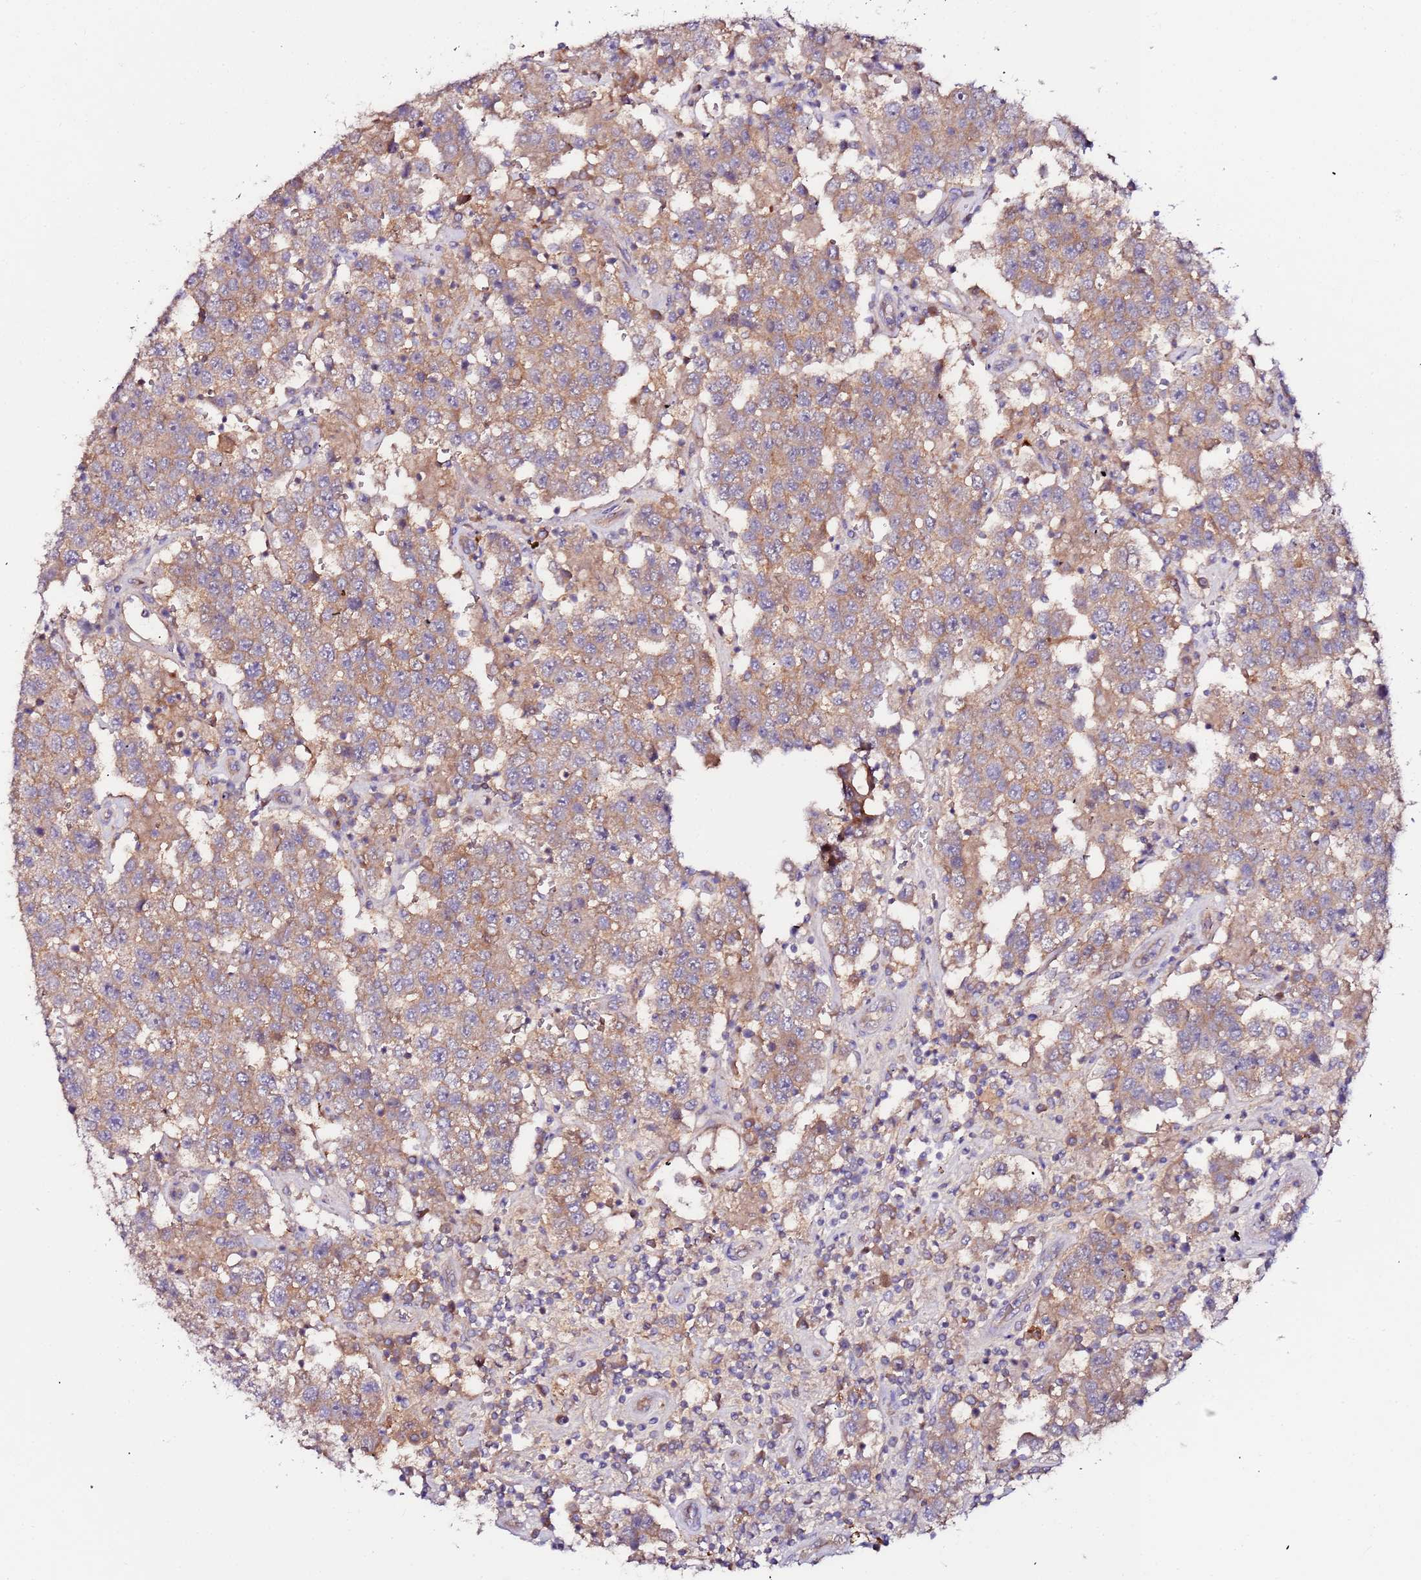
{"staining": {"intensity": "moderate", "quantity": "25%-75%", "location": "cytoplasmic/membranous"}, "tissue": "testis cancer", "cell_type": "Tumor cells", "image_type": "cancer", "snomed": [{"axis": "morphology", "description": "Seminoma, NOS"}, {"axis": "topography", "description": "Testis"}], "caption": "Protein staining by immunohistochemistry (IHC) displays moderate cytoplasmic/membranous staining in about 25%-75% of tumor cells in testis seminoma.", "gene": "FLVCR1", "patient": {"sex": "male", "age": 37}}